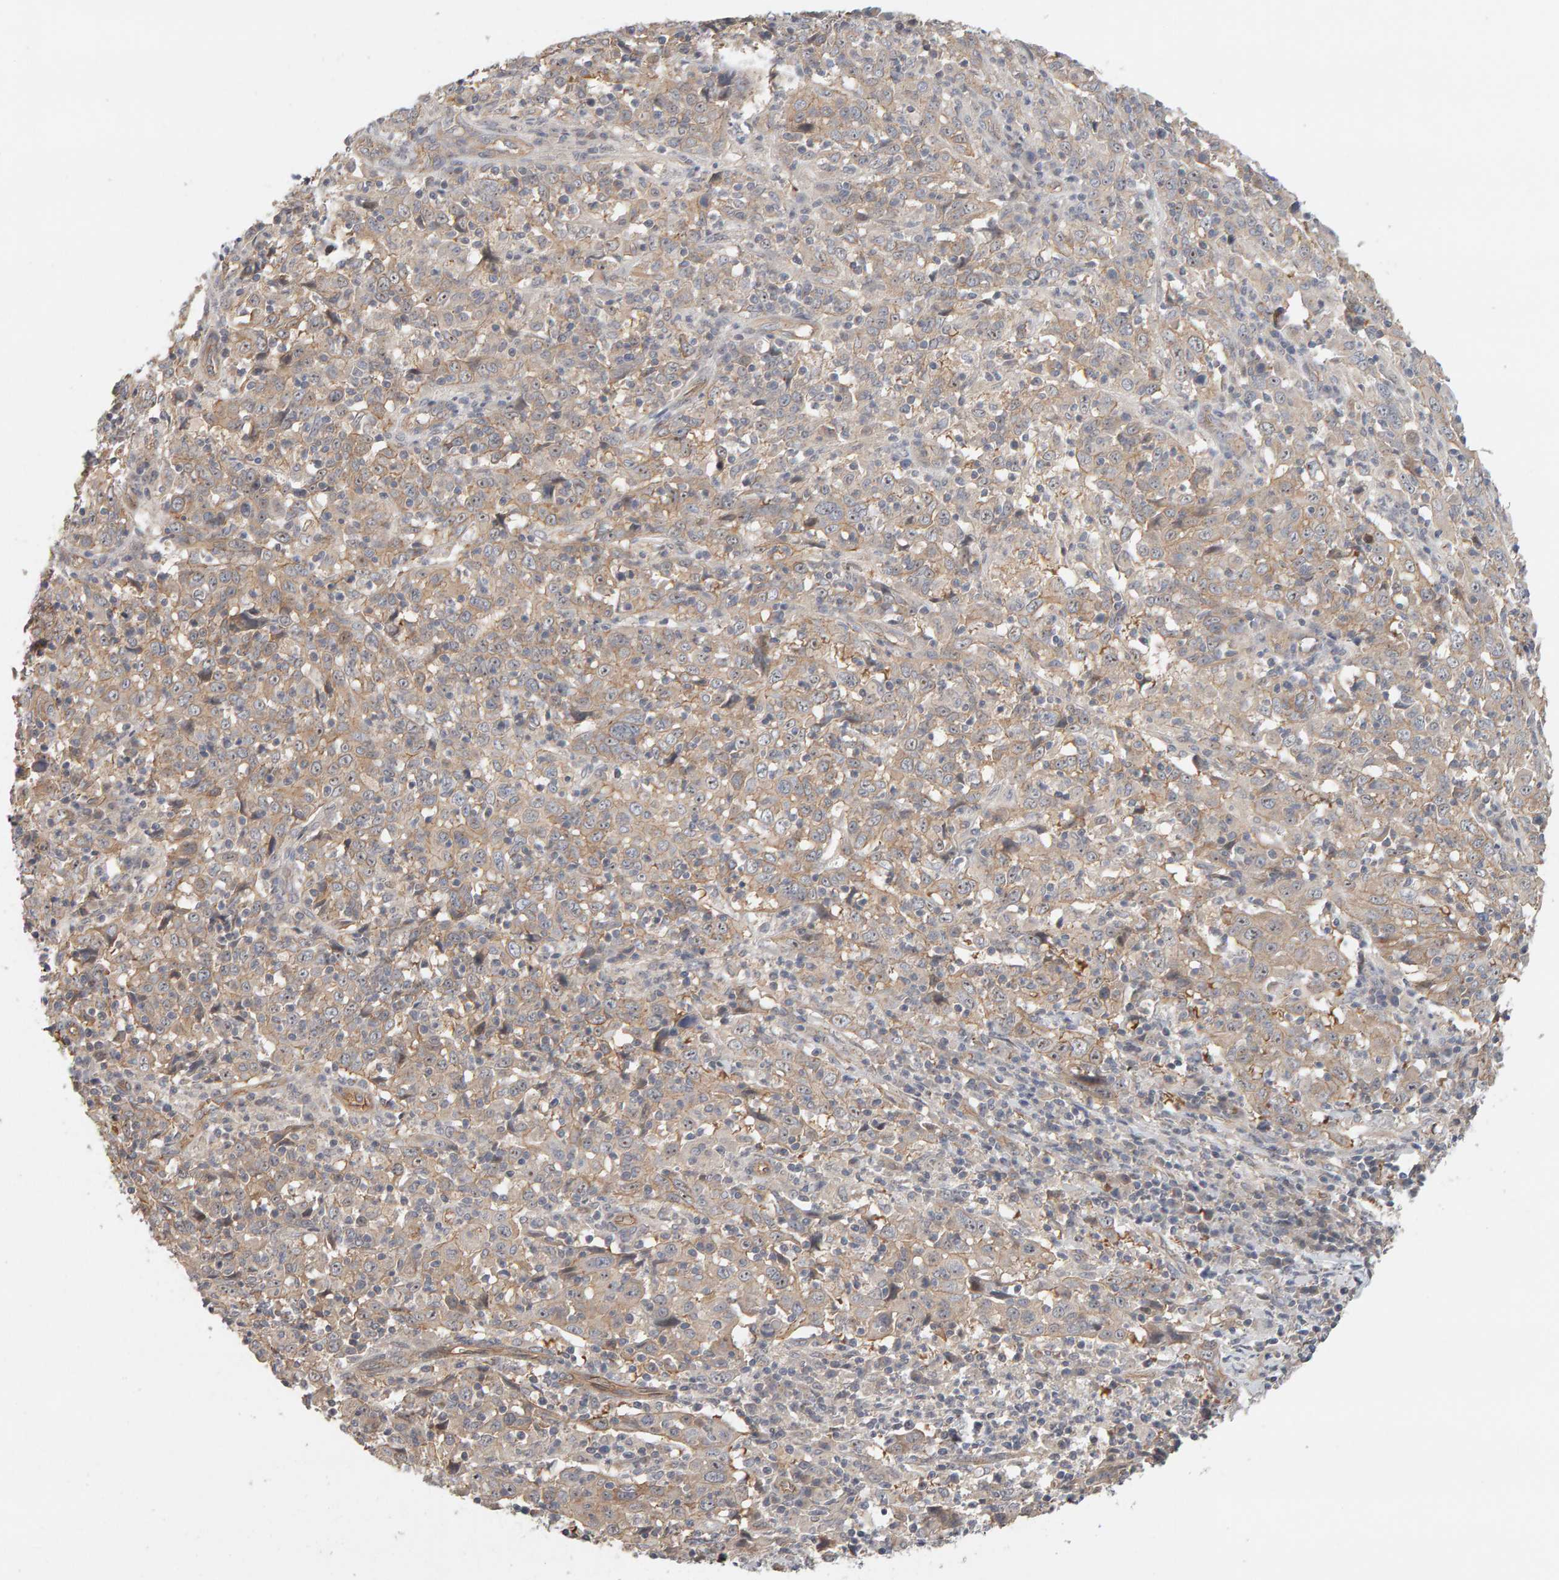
{"staining": {"intensity": "weak", "quantity": ">75%", "location": "cytoplasmic/membranous"}, "tissue": "cervical cancer", "cell_type": "Tumor cells", "image_type": "cancer", "snomed": [{"axis": "morphology", "description": "Squamous cell carcinoma, NOS"}, {"axis": "topography", "description": "Cervix"}], "caption": "Protein expression analysis of cervical cancer exhibits weak cytoplasmic/membranous positivity in about >75% of tumor cells.", "gene": "PPP1R16A", "patient": {"sex": "female", "age": 46}}